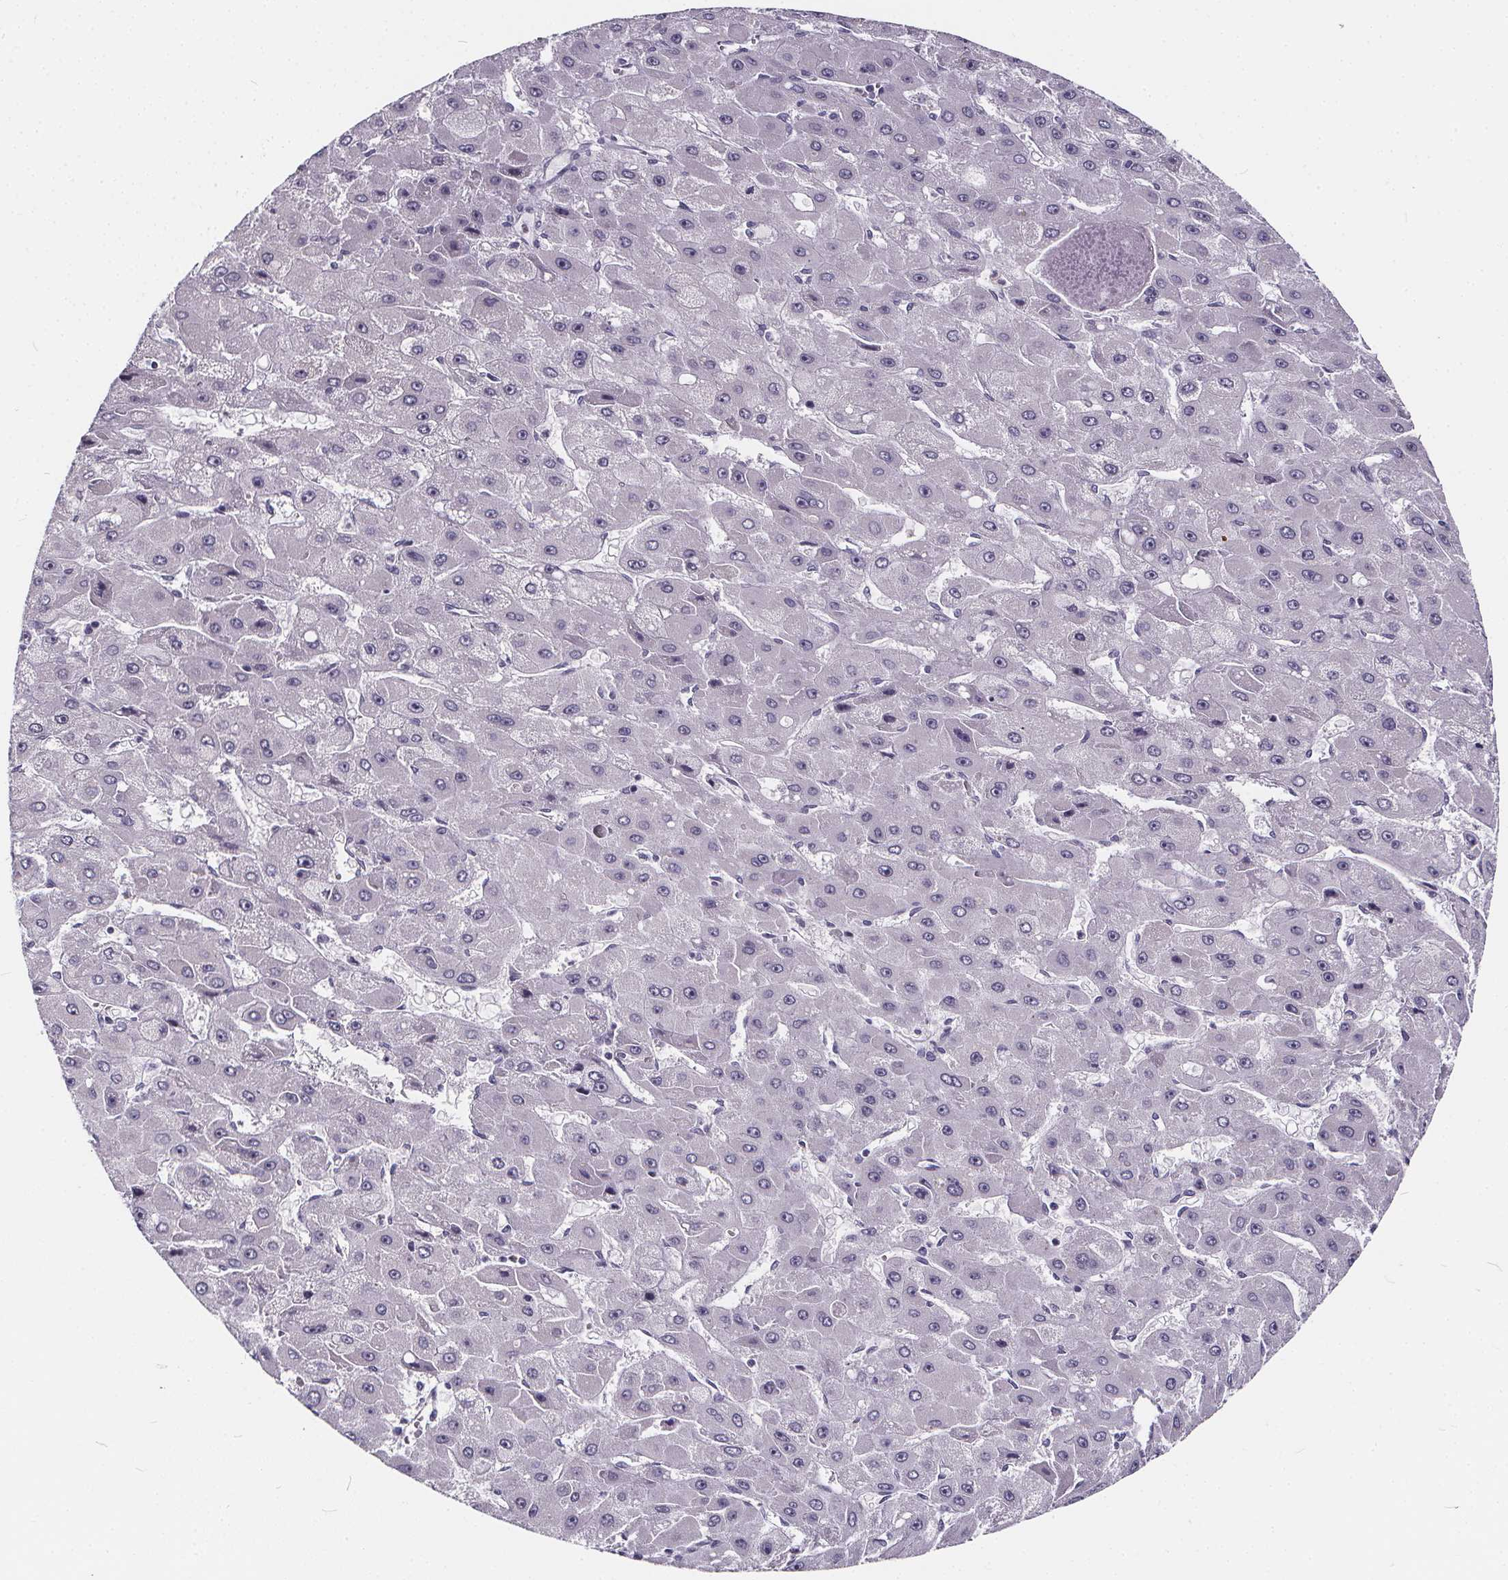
{"staining": {"intensity": "negative", "quantity": "none", "location": "none"}, "tissue": "liver cancer", "cell_type": "Tumor cells", "image_type": "cancer", "snomed": [{"axis": "morphology", "description": "Carcinoma, Hepatocellular, NOS"}, {"axis": "topography", "description": "Liver"}], "caption": "DAB immunohistochemical staining of human liver hepatocellular carcinoma displays no significant positivity in tumor cells.", "gene": "SPEF2", "patient": {"sex": "female", "age": 25}}